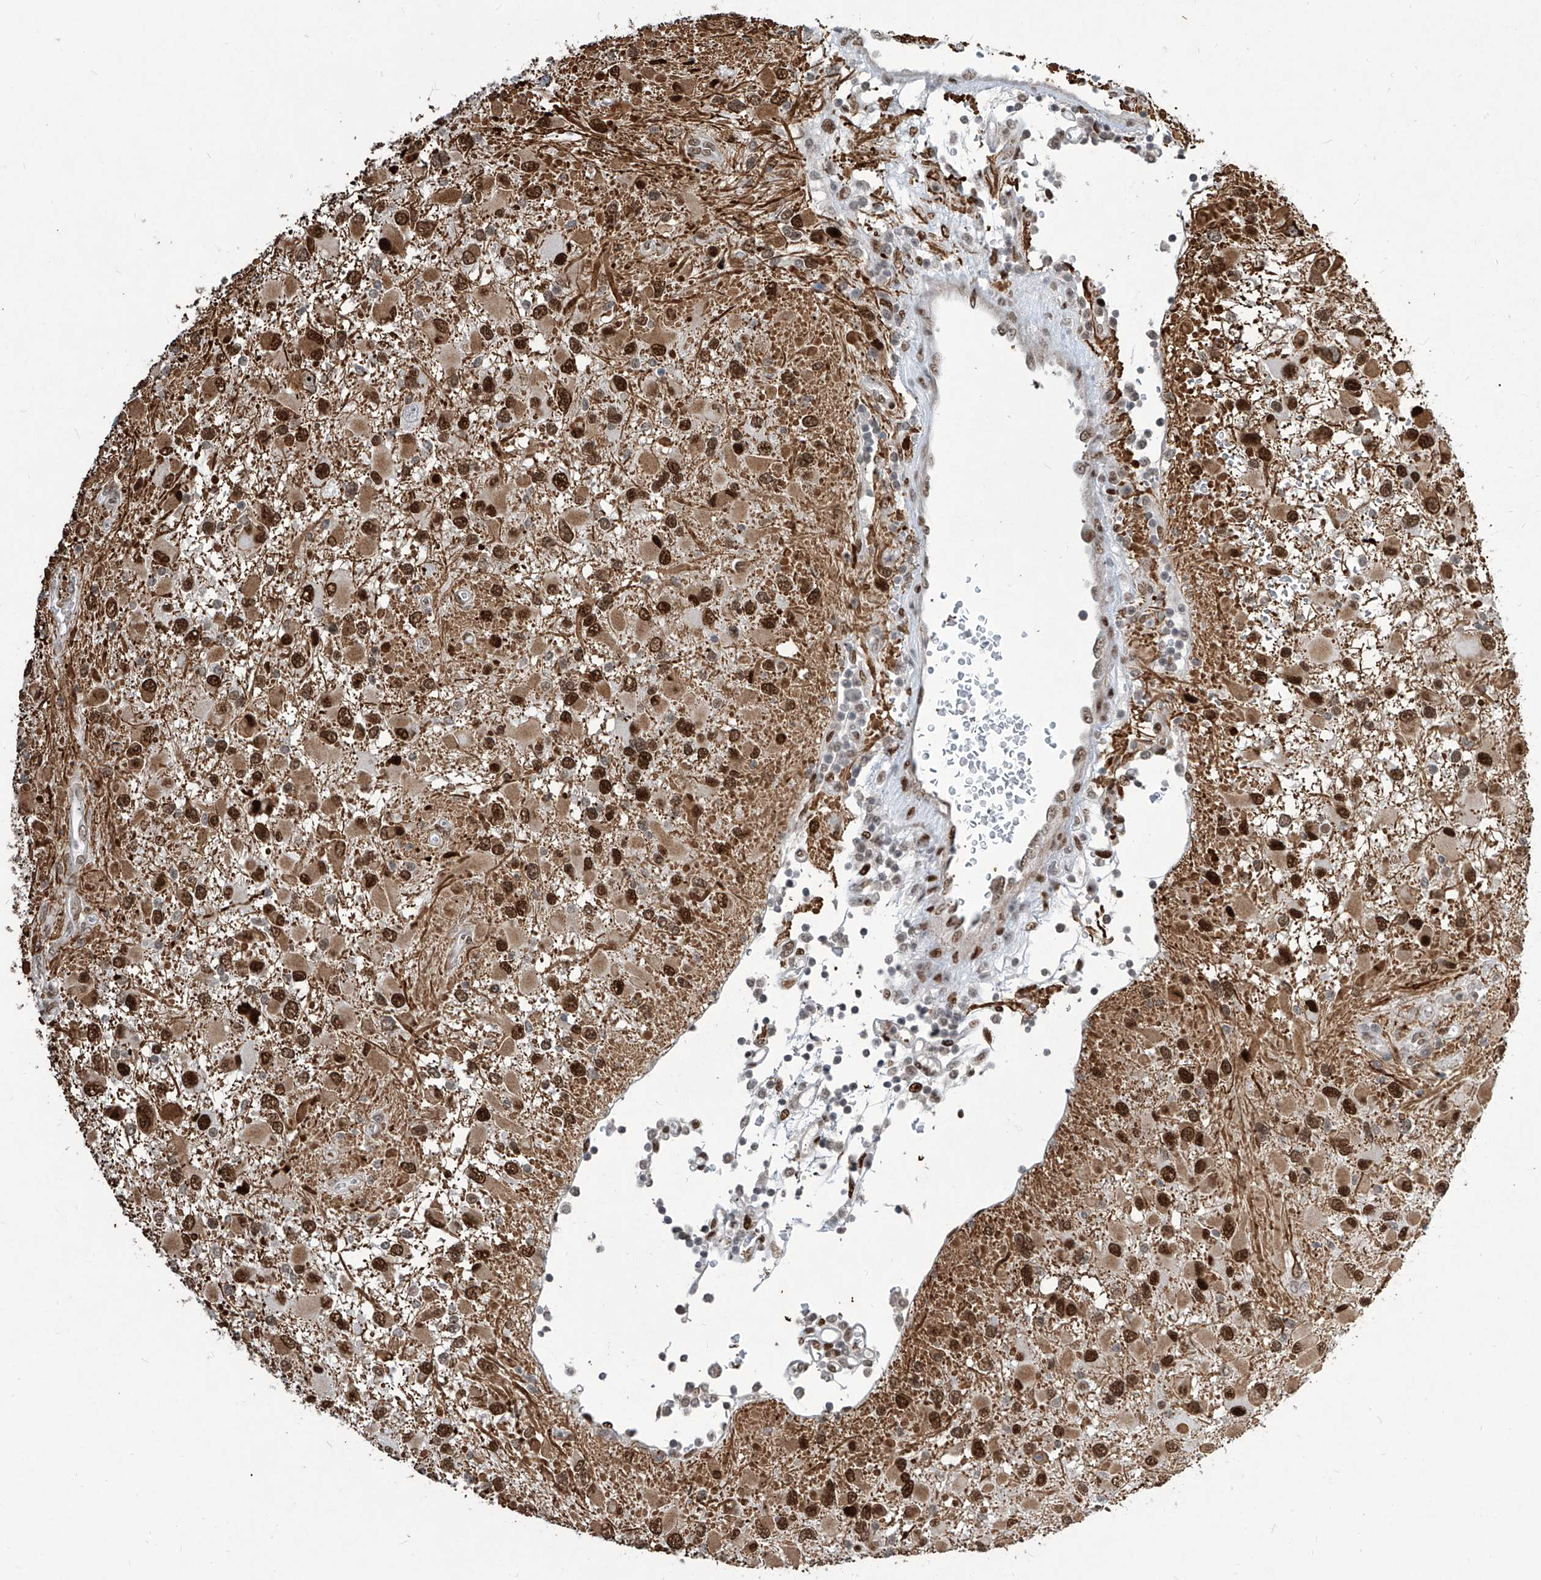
{"staining": {"intensity": "strong", "quantity": ">75%", "location": "nuclear"}, "tissue": "glioma", "cell_type": "Tumor cells", "image_type": "cancer", "snomed": [{"axis": "morphology", "description": "Glioma, malignant, High grade"}, {"axis": "topography", "description": "Brain"}], "caption": "DAB immunohistochemical staining of high-grade glioma (malignant) demonstrates strong nuclear protein expression in about >75% of tumor cells.", "gene": "IRF2", "patient": {"sex": "male", "age": 53}}